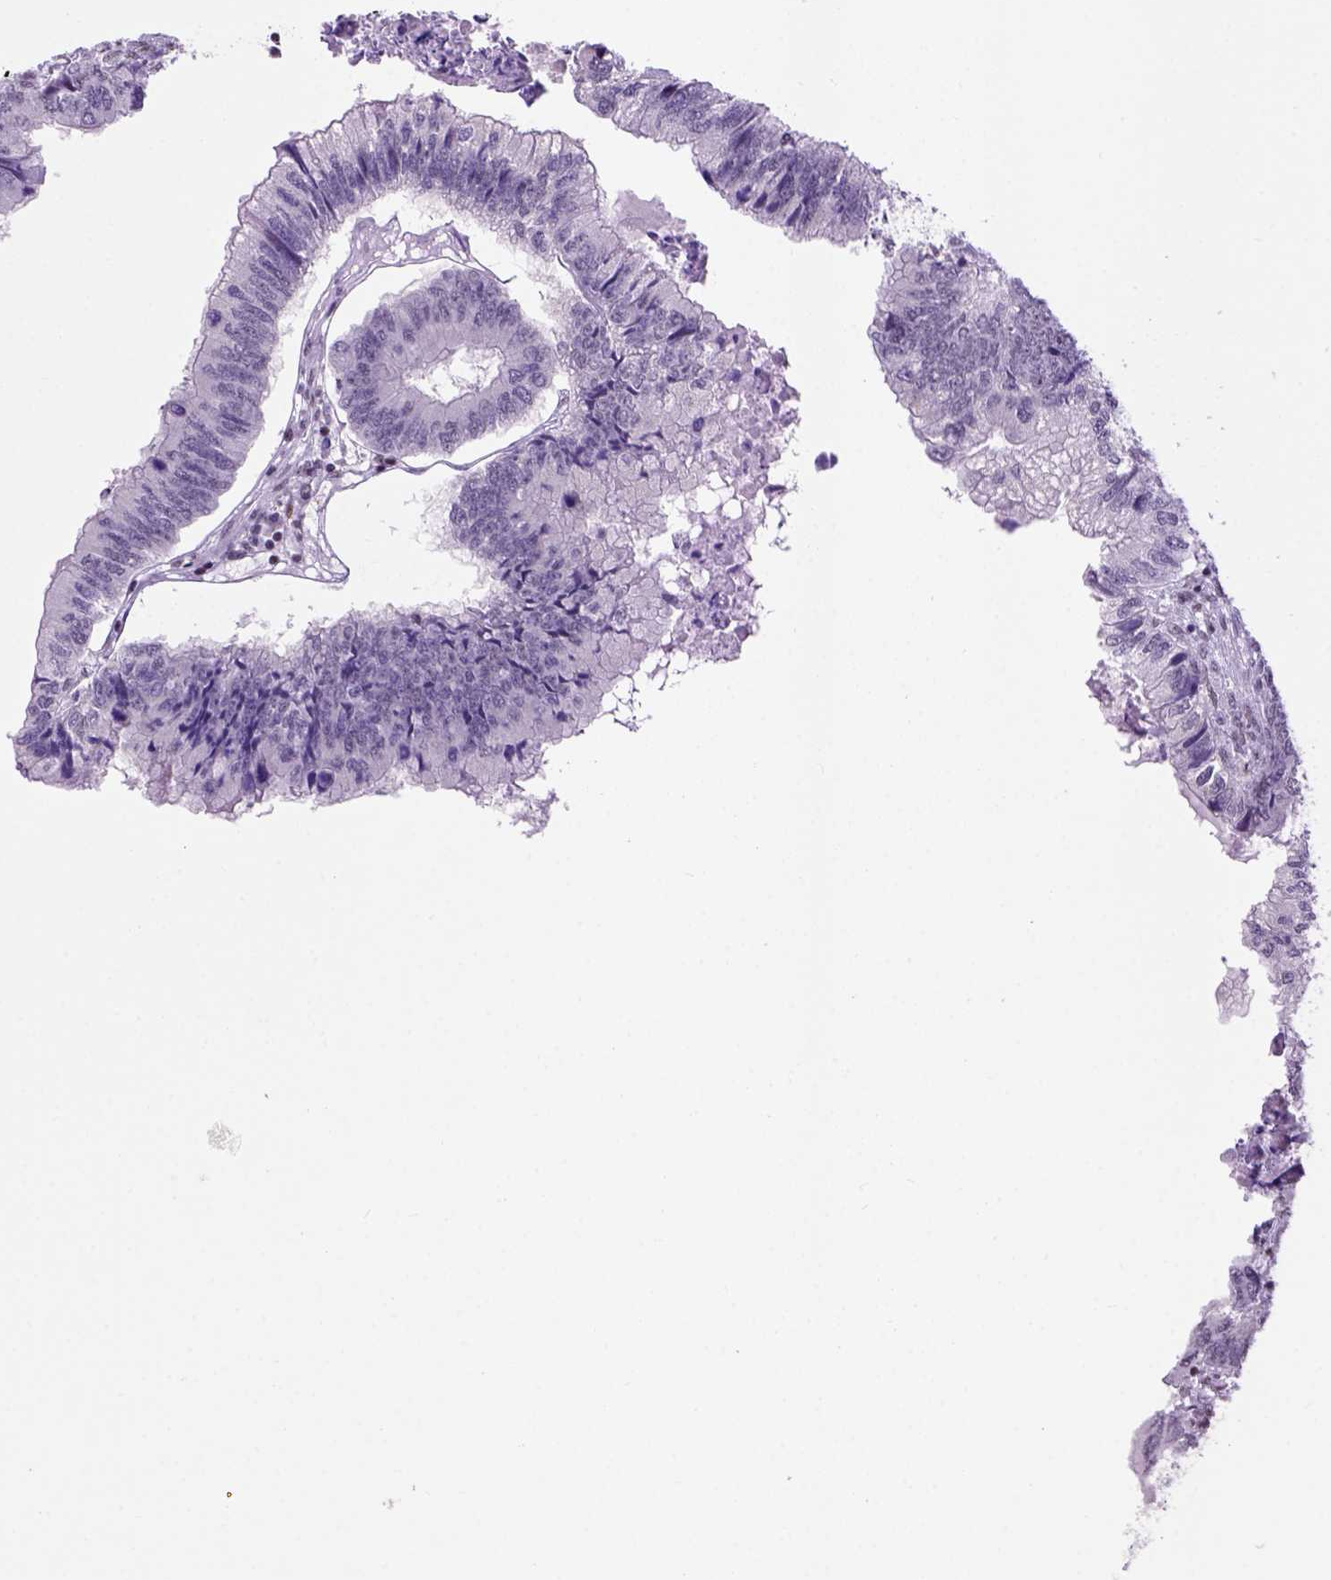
{"staining": {"intensity": "negative", "quantity": "none", "location": "none"}, "tissue": "colorectal cancer", "cell_type": "Tumor cells", "image_type": "cancer", "snomed": [{"axis": "morphology", "description": "Adenocarcinoma, NOS"}, {"axis": "topography", "description": "Colon"}], "caption": "Immunohistochemistry (IHC) micrograph of neoplastic tissue: human colorectal cancer stained with DAB (3,3'-diaminobenzidine) demonstrates no significant protein staining in tumor cells. Brightfield microscopy of immunohistochemistry (IHC) stained with DAB (brown) and hematoxylin (blue), captured at high magnification.", "gene": "TBPL1", "patient": {"sex": "male", "age": 53}}